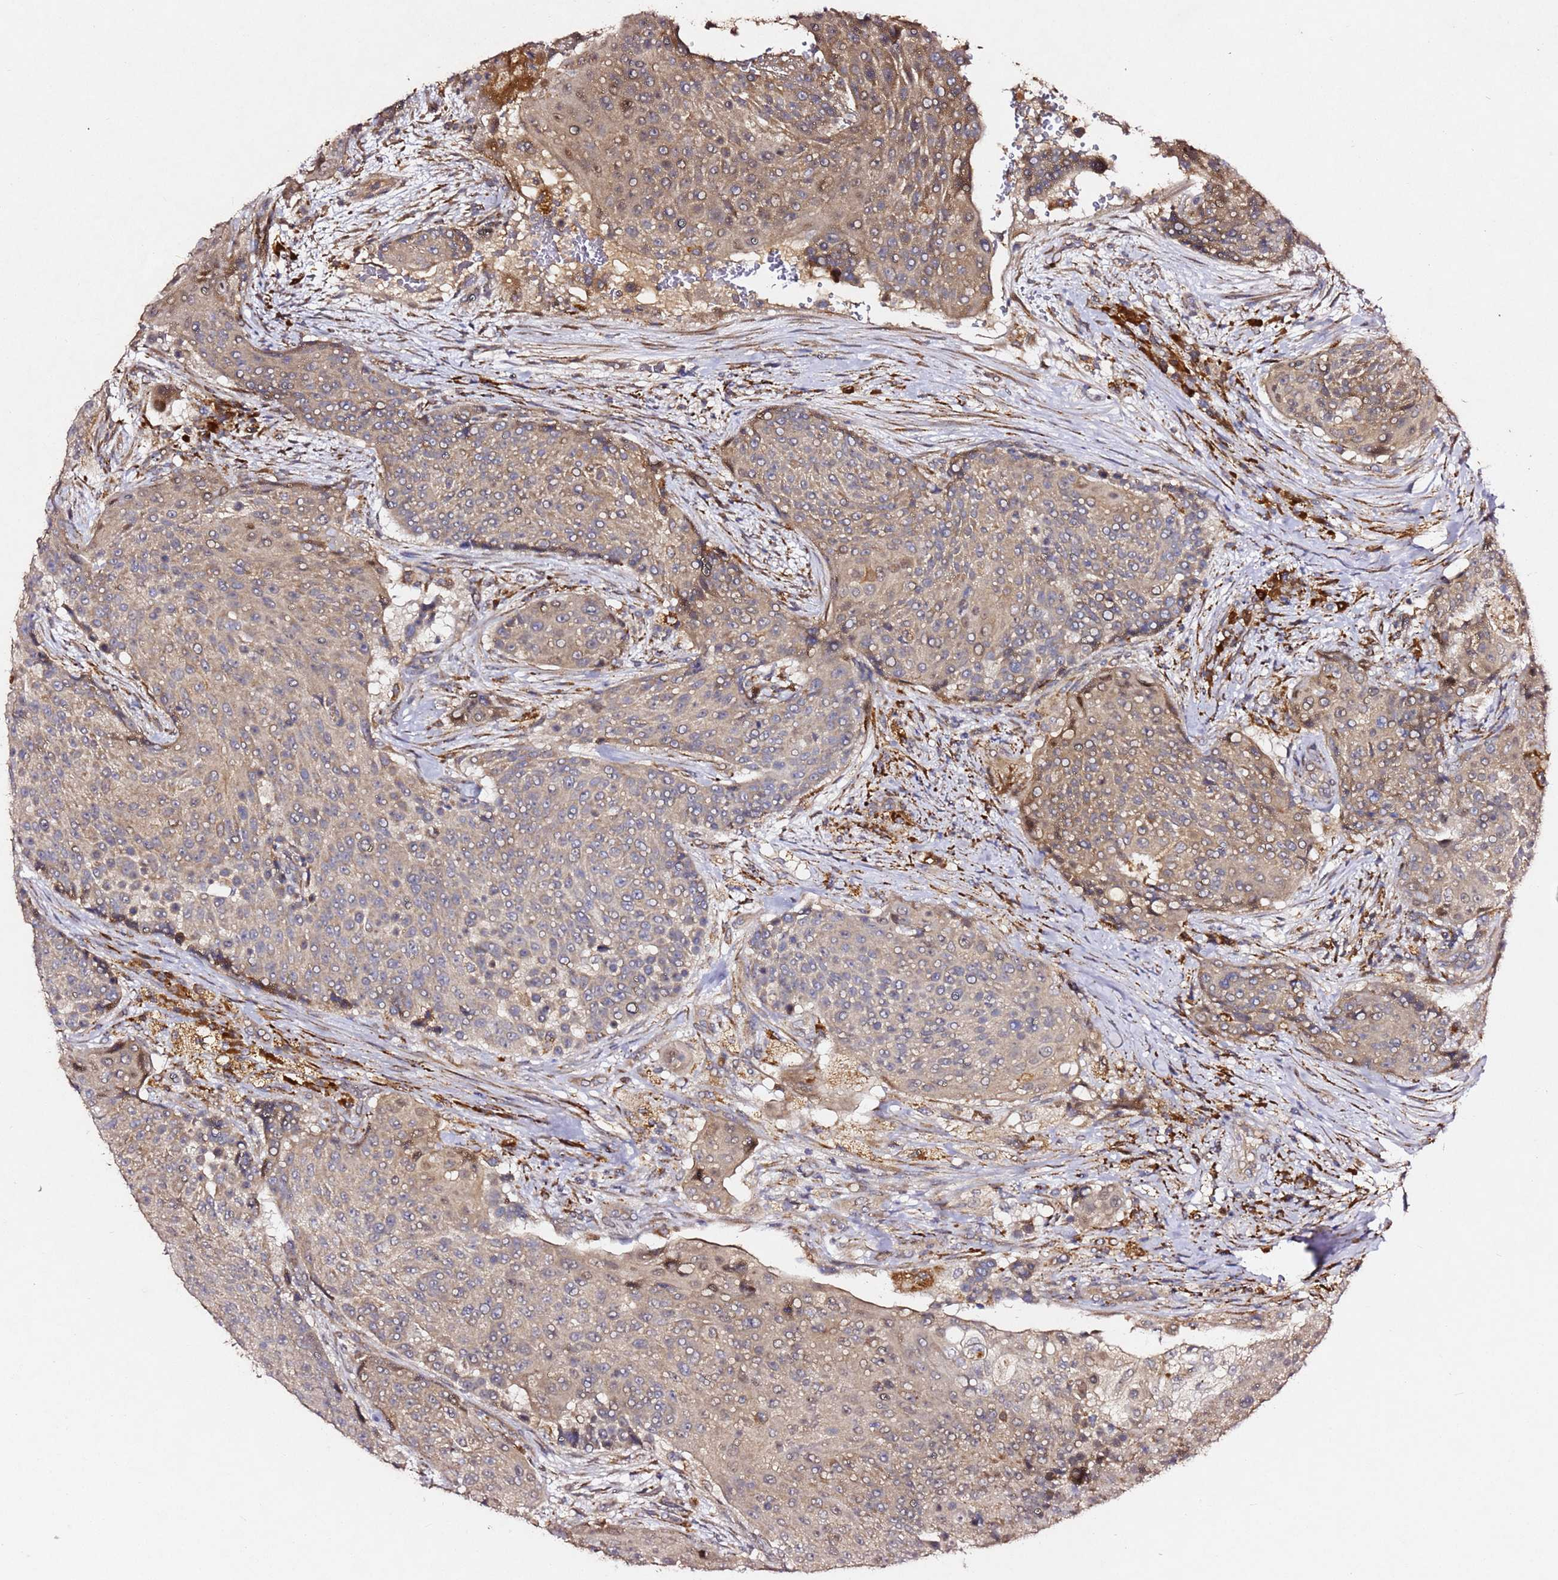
{"staining": {"intensity": "weak", "quantity": ">75%", "location": "cytoplasmic/membranous"}, "tissue": "urothelial cancer", "cell_type": "Tumor cells", "image_type": "cancer", "snomed": [{"axis": "morphology", "description": "Urothelial carcinoma, High grade"}, {"axis": "topography", "description": "Urinary bladder"}], "caption": "The histopathology image displays a brown stain indicating the presence of a protein in the cytoplasmic/membranous of tumor cells in high-grade urothelial carcinoma.", "gene": "ALG11", "patient": {"sex": "female", "age": 63}}